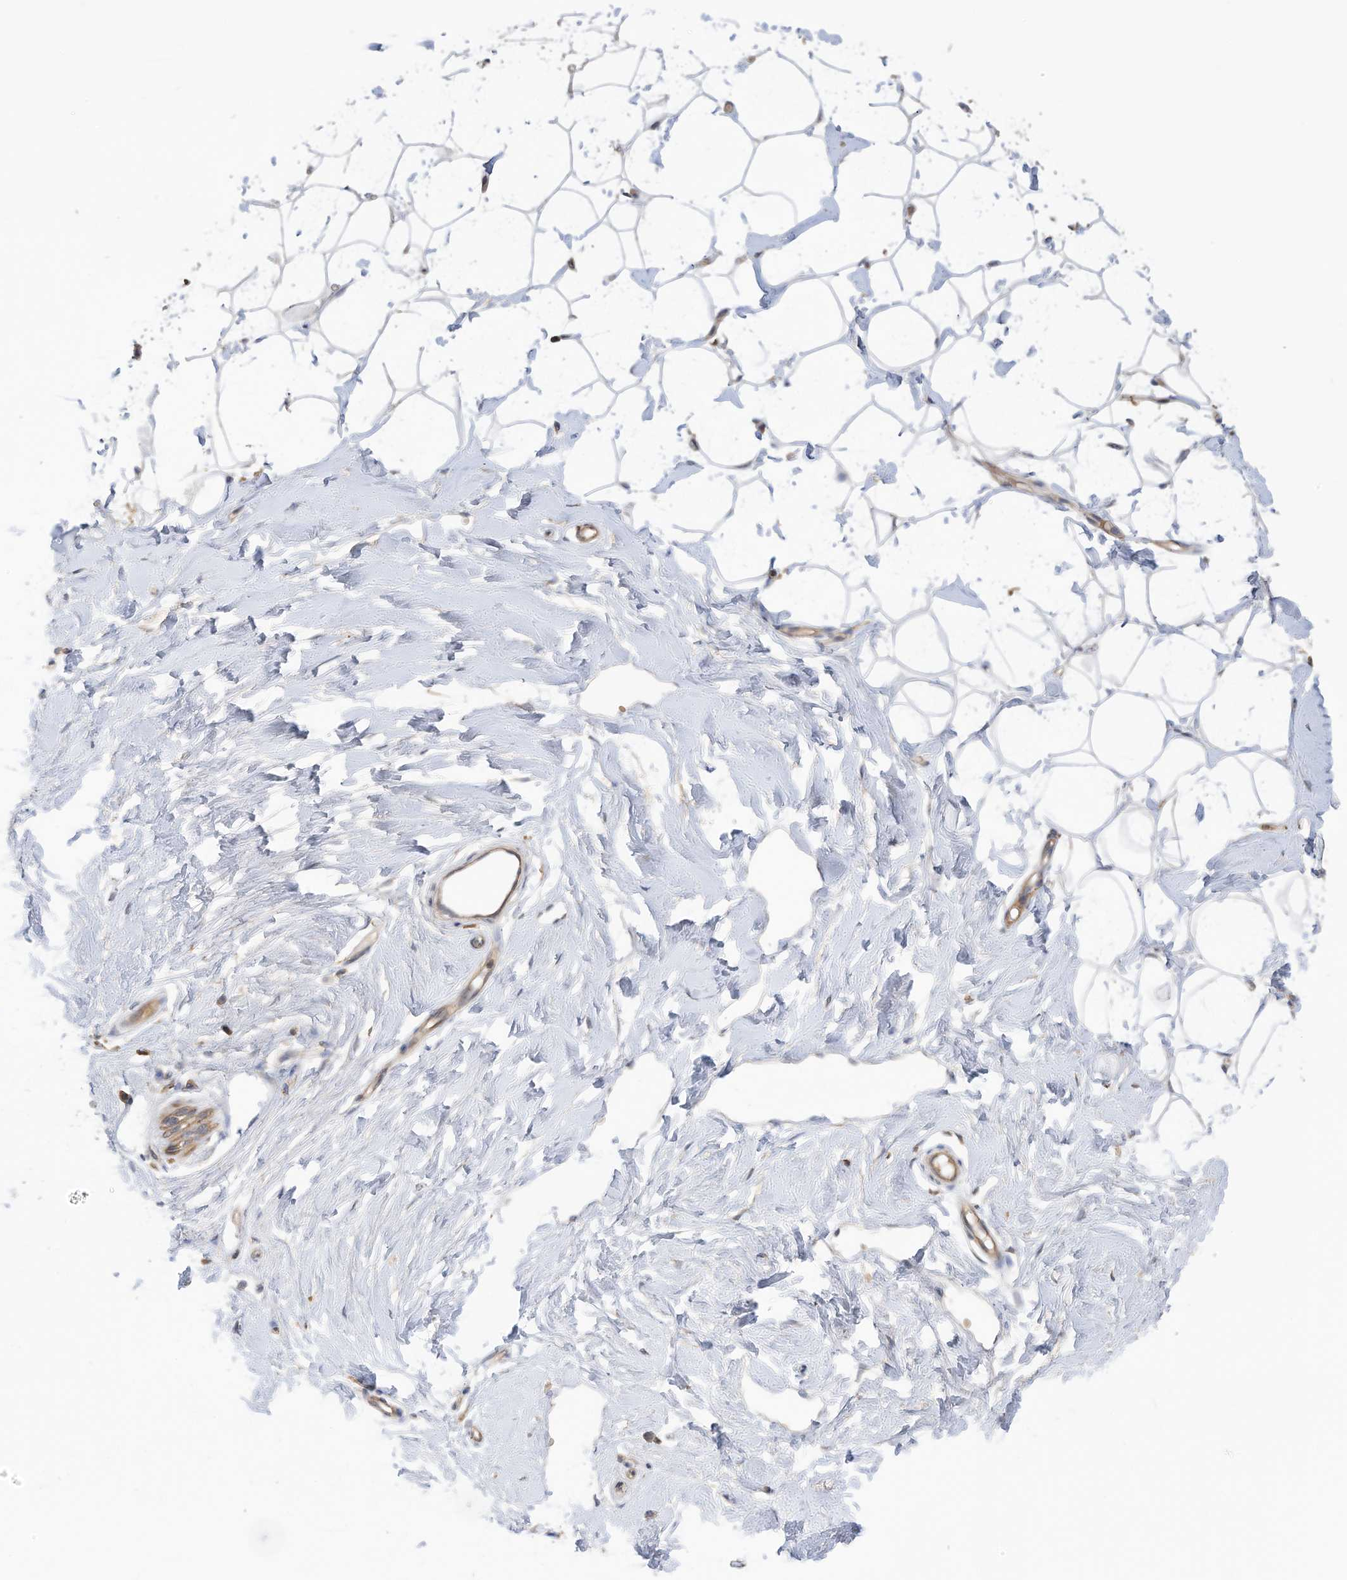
{"staining": {"intensity": "negative", "quantity": "none", "location": "none"}, "tissue": "adipose tissue", "cell_type": "Adipocytes", "image_type": "normal", "snomed": [{"axis": "morphology", "description": "Normal tissue, NOS"}, {"axis": "topography", "description": "Breast"}], "caption": "Adipose tissue was stained to show a protein in brown. There is no significant positivity in adipocytes. (DAB (3,3'-diaminobenzidine) immunohistochemistry visualized using brightfield microscopy, high magnification).", "gene": "REC8", "patient": {"sex": "female", "age": 23}}